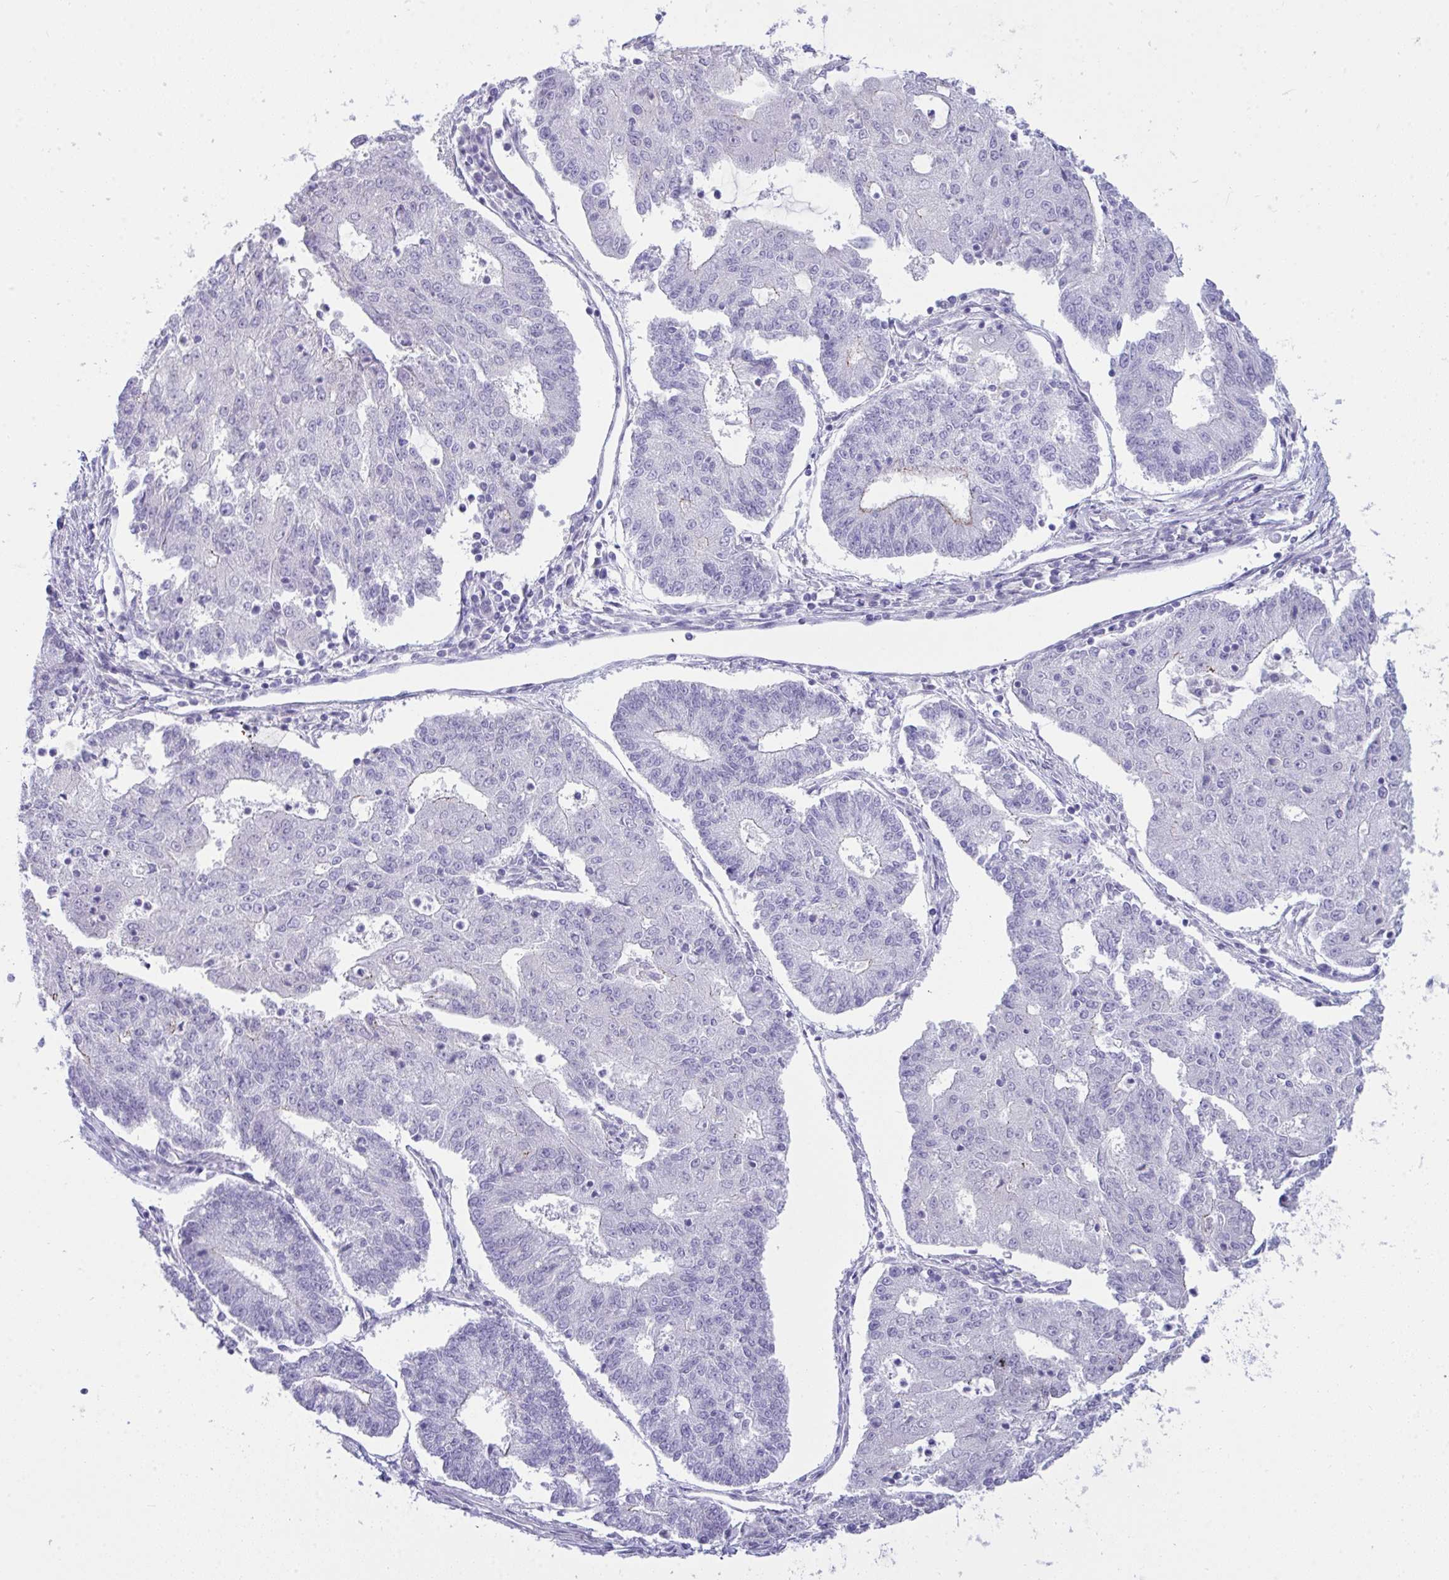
{"staining": {"intensity": "negative", "quantity": "none", "location": "none"}, "tissue": "endometrial cancer", "cell_type": "Tumor cells", "image_type": "cancer", "snomed": [{"axis": "morphology", "description": "Adenocarcinoma, NOS"}, {"axis": "topography", "description": "Endometrium"}], "caption": "An immunohistochemistry (IHC) histopathology image of endometrial cancer is shown. There is no staining in tumor cells of endometrial cancer.", "gene": "GLB1L2", "patient": {"sex": "female", "age": 56}}